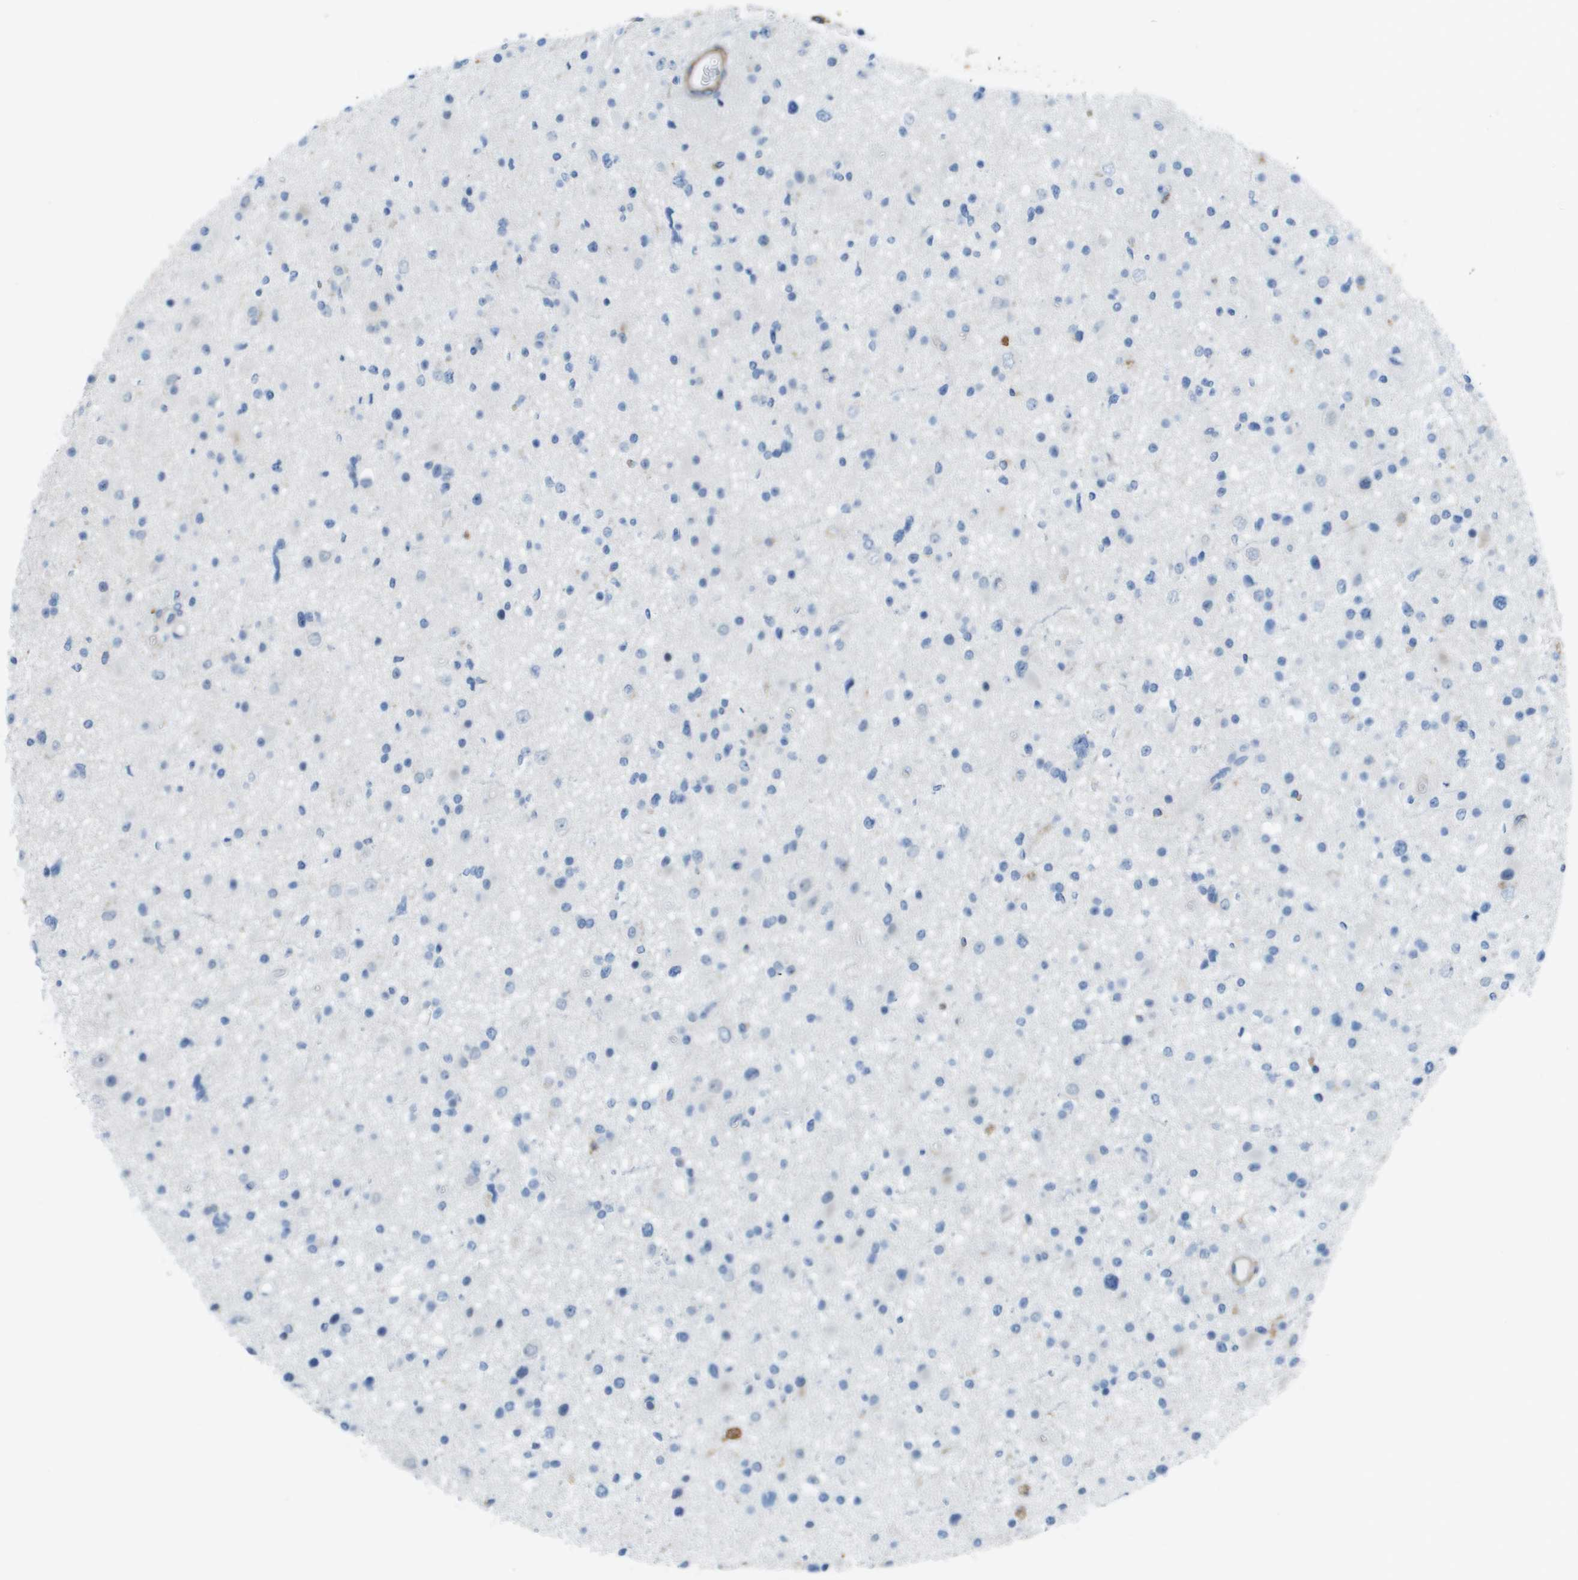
{"staining": {"intensity": "negative", "quantity": "none", "location": "none"}, "tissue": "glioma", "cell_type": "Tumor cells", "image_type": "cancer", "snomed": [{"axis": "morphology", "description": "Glioma, malignant, High grade"}, {"axis": "topography", "description": "Brain"}], "caption": "Malignant glioma (high-grade) was stained to show a protein in brown. There is no significant positivity in tumor cells.", "gene": "ZBTB43", "patient": {"sex": "male", "age": 33}}